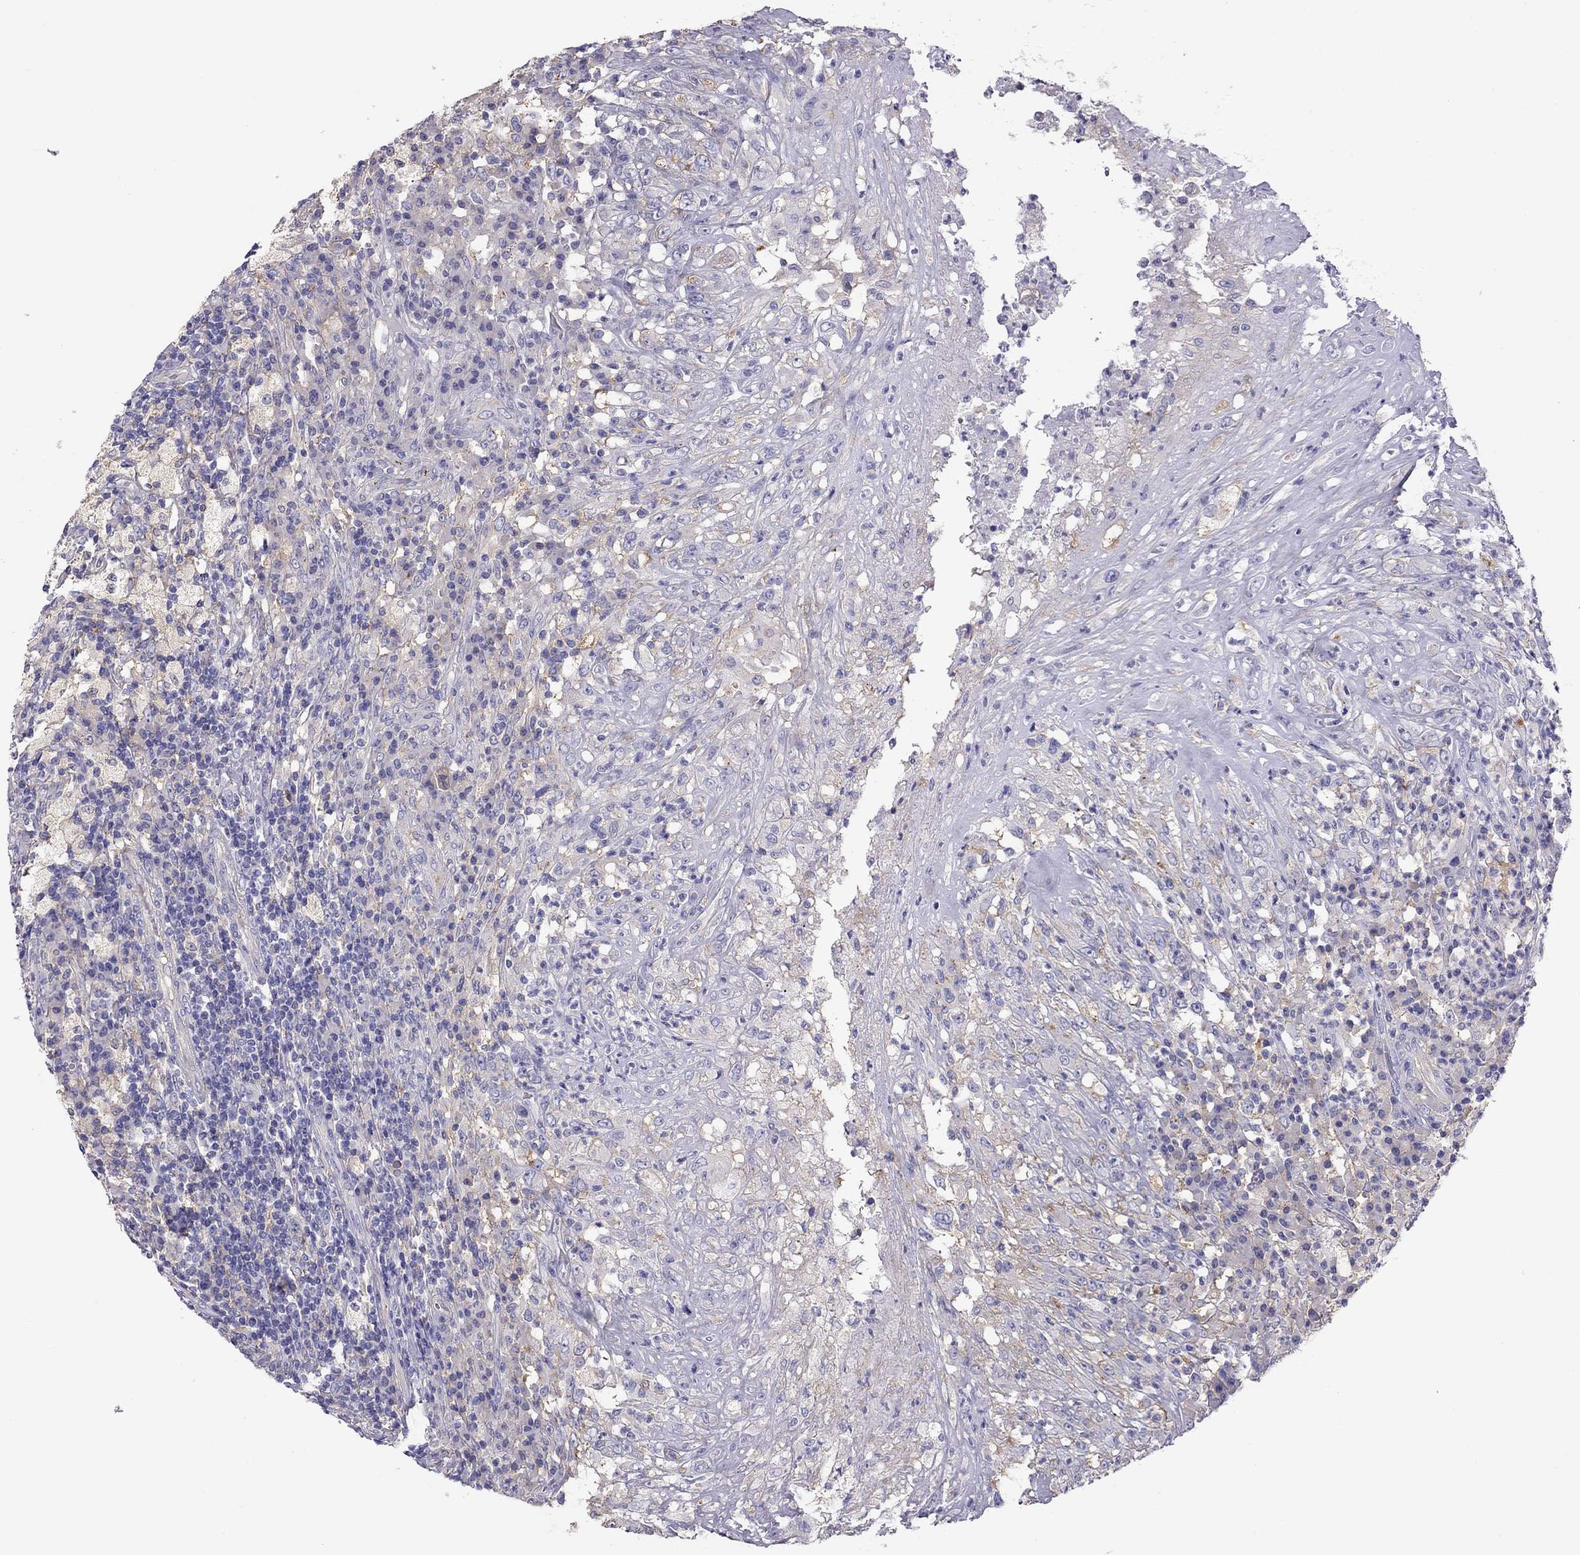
{"staining": {"intensity": "weak", "quantity": "25%-75%", "location": "cytoplasmic/membranous"}, "tissue": "testis cancer", "cell_type": "Tumor cells", "image_type": "cancer", "snomed": [{"axis": "morphology", "description": "Necrosis, NOS"}, {"axis": "morphology", "description": "Carcinoma, Embryonal, NOS"}, {"axis": "topography", "description": "Testis"}], "caption": "Approximately 25%-75% of tumor cells in testis cancer (embryonal carcinoma) demonstrate weak cytoplasmic/membranous protein staining as visualized by brown immunohistochemical staining.", "gene": "ALOX15B", "patient": {"sex": "male", "age": 19}}